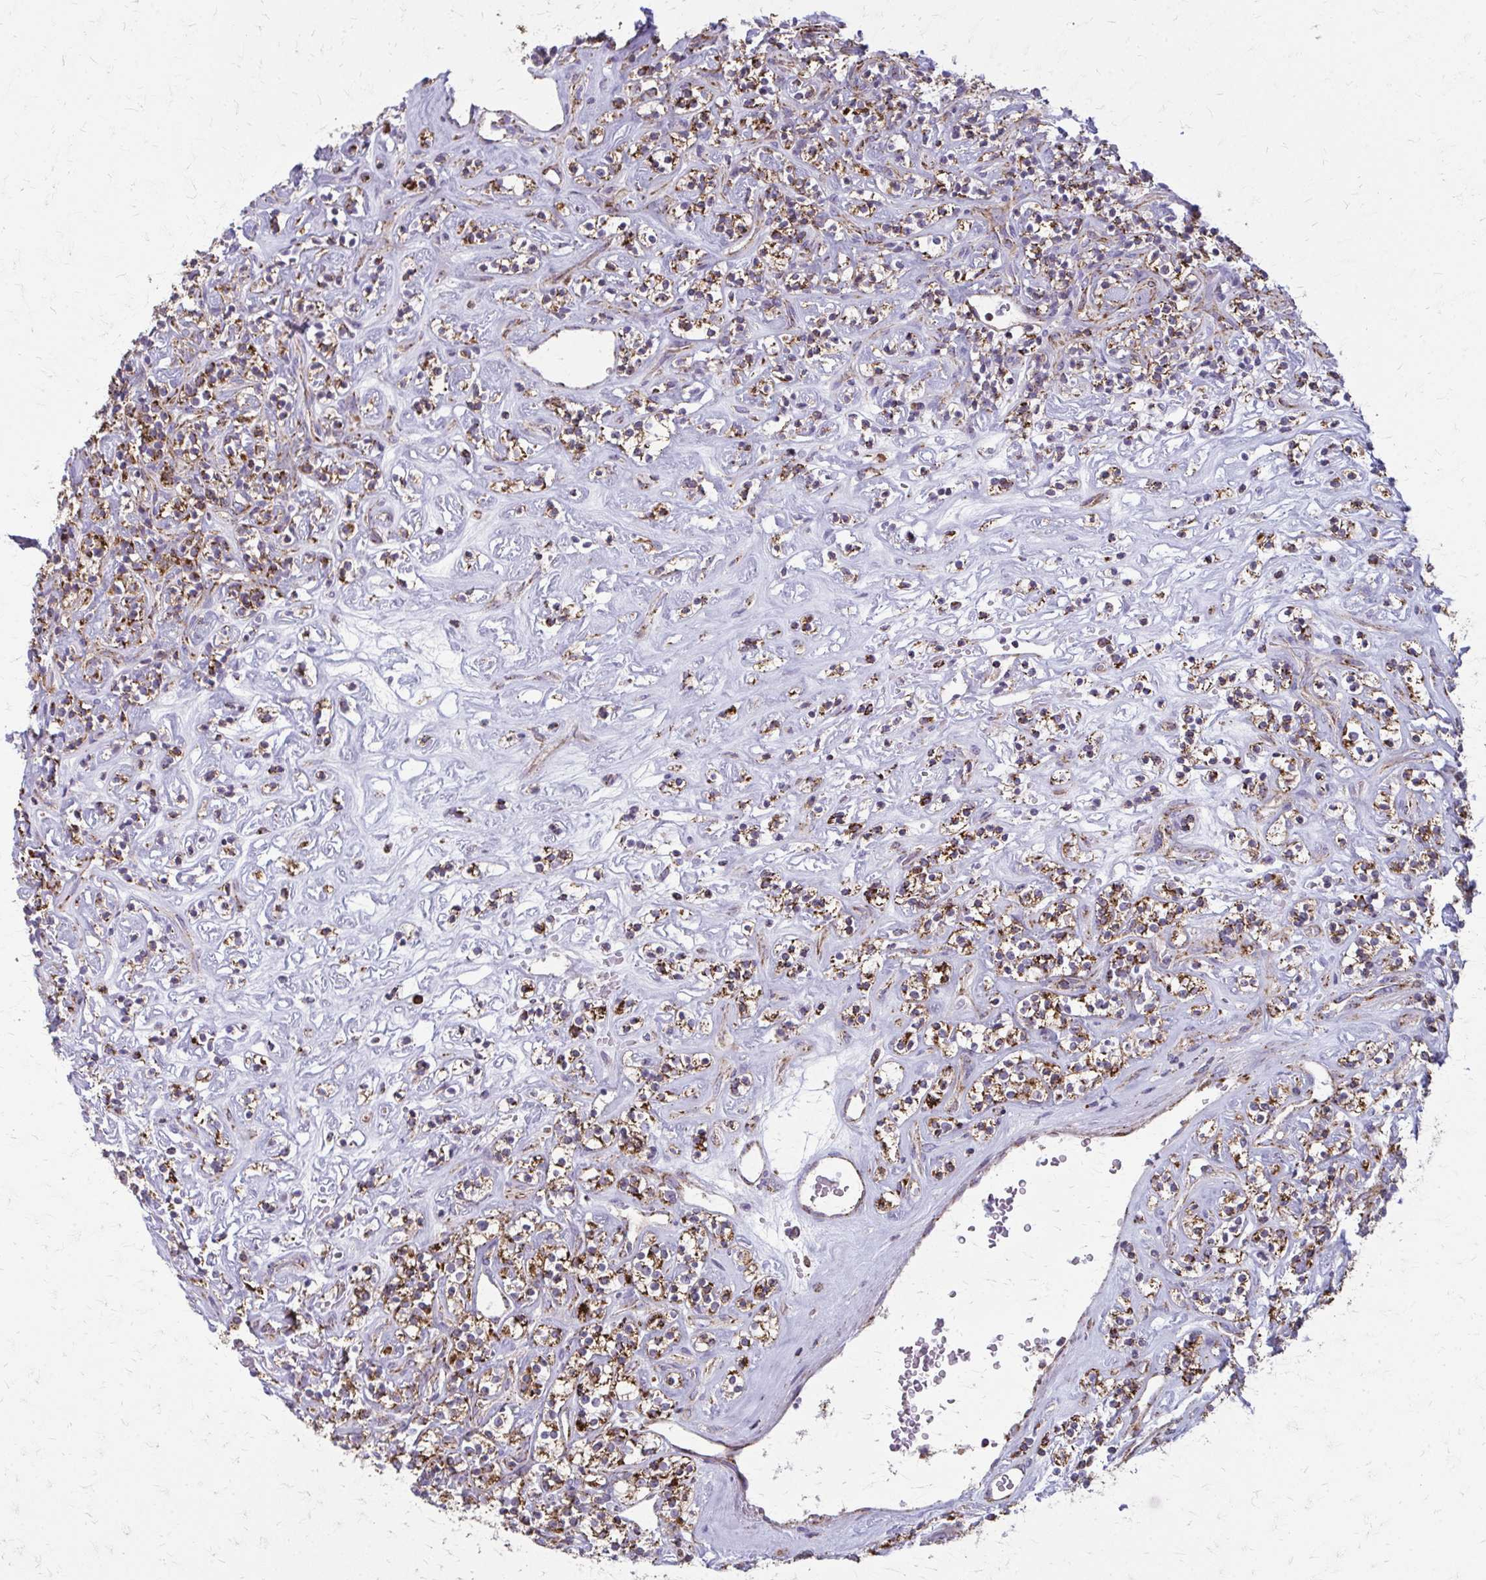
{"staining": {"intensity": "moderate", "quantity": ">75%", "location": "cytoplasmic/membranous"}, "tissue": "renal cancer", "cell_type": "Tumor cells", "image_type": "cancer", "snomed": [{"axis": "morphology", "description": "Adenocarcinoma, NOS"}, {"axis": "topography", "description": "Kidney"}], "caption": "Renal cancer (adenocarcinoma) stained for a protein (brown) reveals moderate cytoplasmic/membranous positive staining in about >75% of tumor cells.", "gene": "TVP23A", "patient": {"sex": "male", "age": 77}}